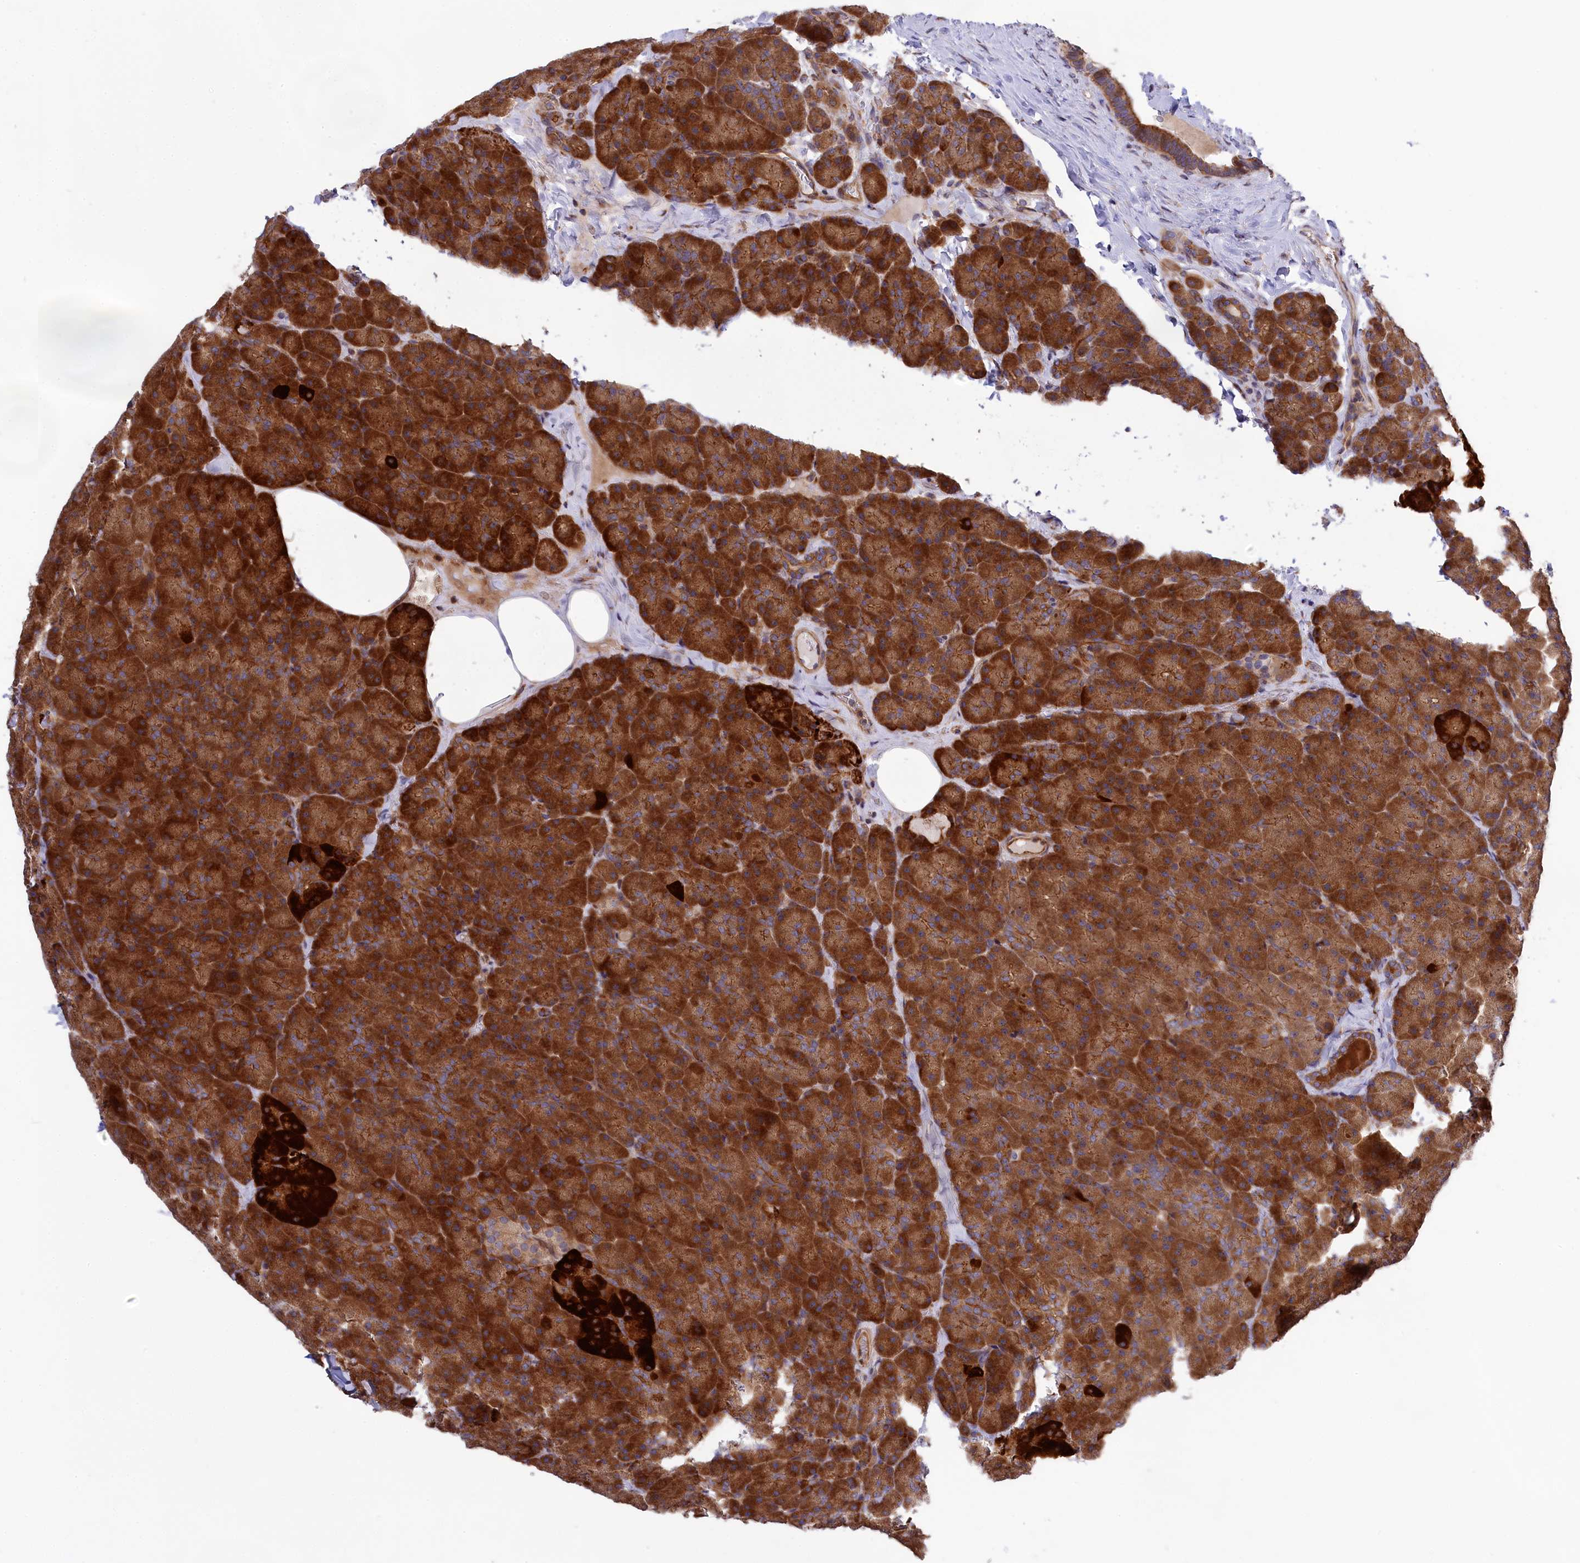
{"staining": {"intensity": "strong", "quantity": ">75%", "location": "cytoplasmic/membranous"}, "tissue": "pancreas", "cell_type": "Exocrine glandular cells", "image_type": "normal", "snomed": [{"axis": "morphology", "description": "Normal tissue, NOS"}, {"axis": "topography", "description": "Pancreas"}], "caption": "DAB immunohistochemical staining of benign pancreas exhibits strong cytoplasmic/membranous protein positivity in about >75% of exocrine glandular cells. Nuclei are stained in blue.", "gene": "DDX60L", "patient": {"sex": "male", "age": 36}}